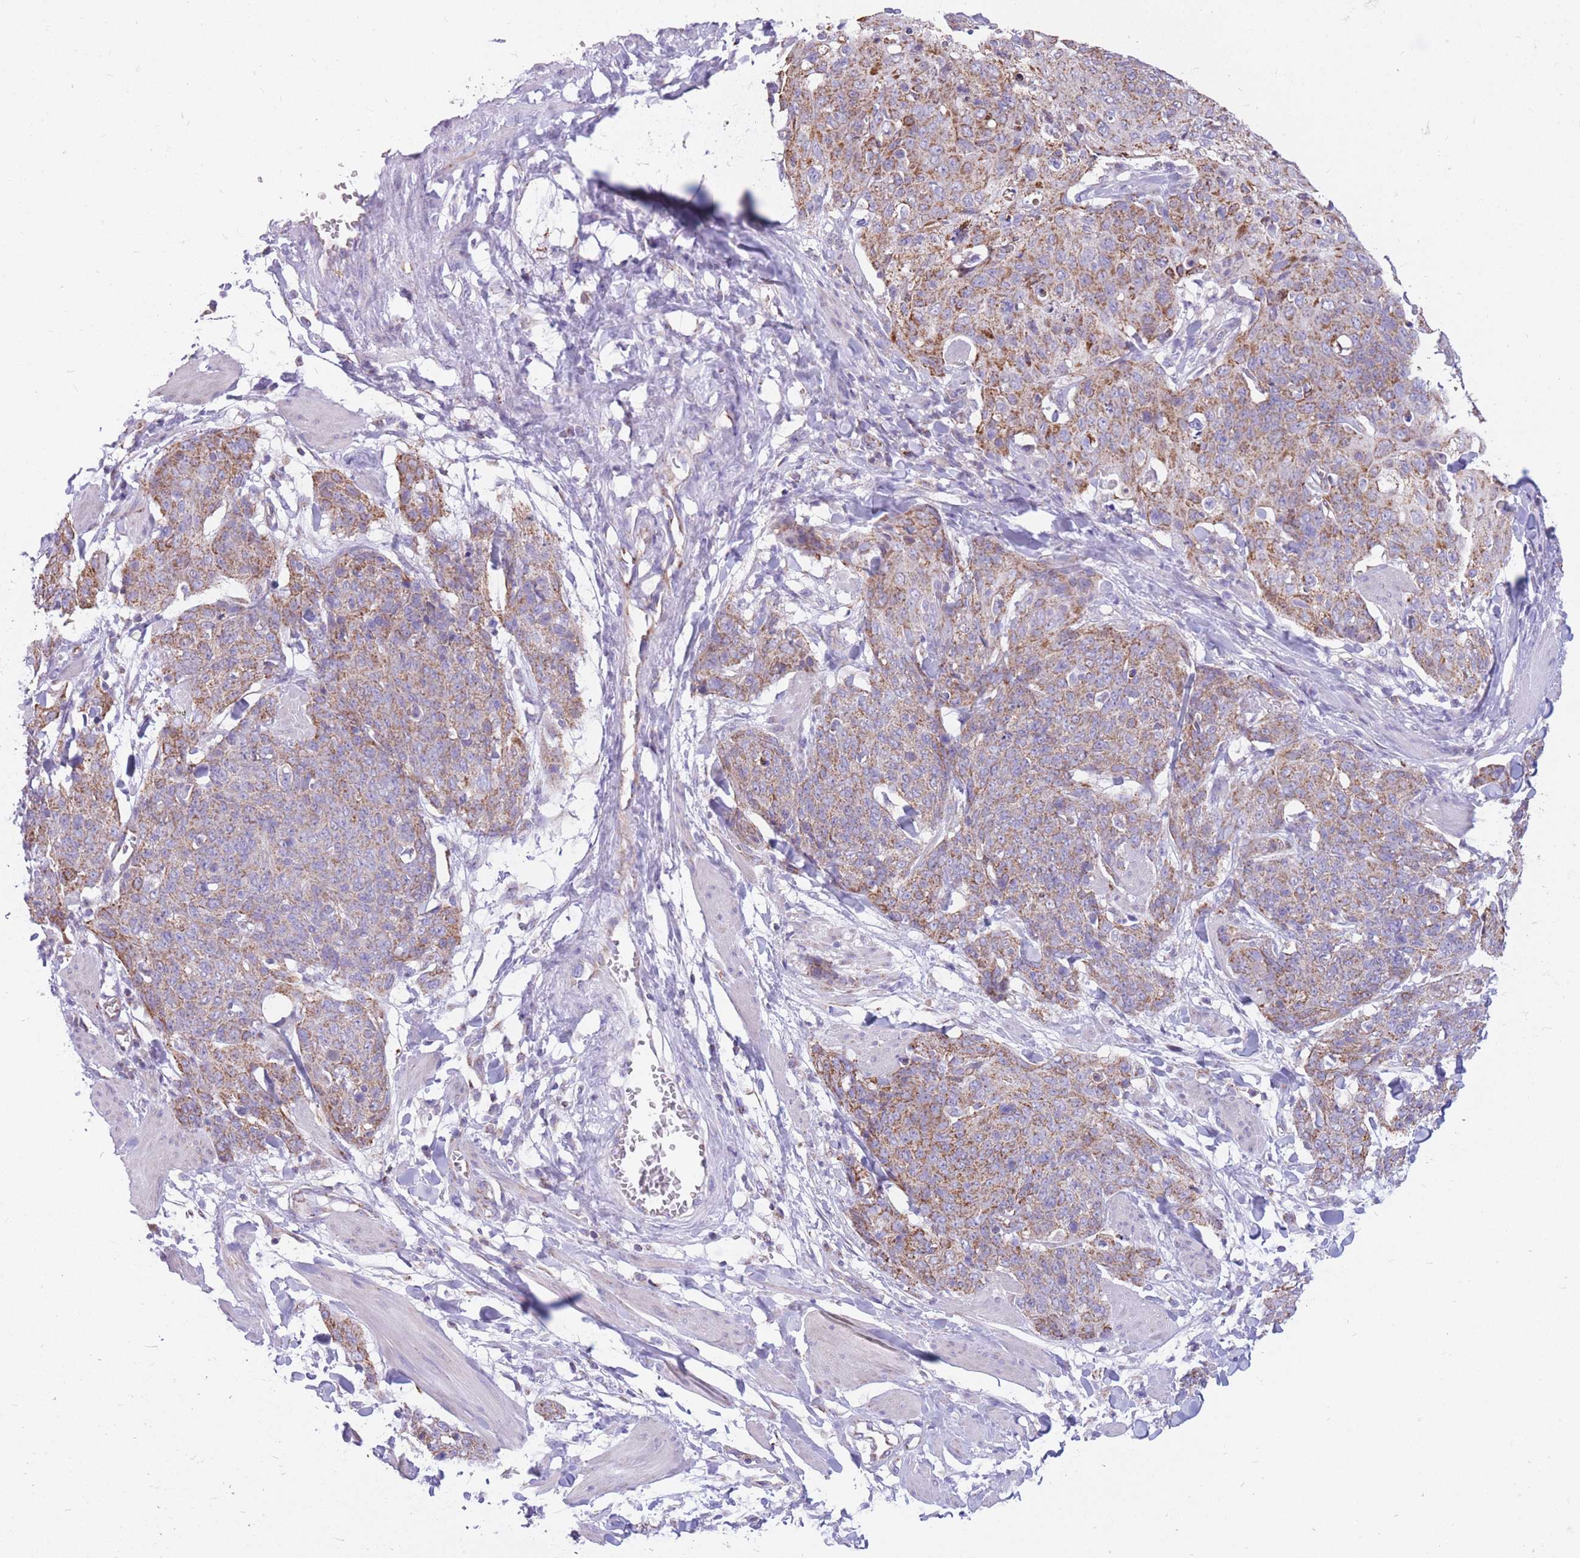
{"staining": {"intensity": "moderate", "quantity": ">75%", "location": "cytoplasmic/membranous"}, "tissue": "skin cancer", "cell_type": "Tumor cells", "image_type": "cancer", "snomed": [{"axis": "morphology", "description": "Squamous cell carcinoma, NOS"}, {"axis": "topography", "description": "Skin"}, {"axis": "topography", "description": "Vulva"}], "caption": "Protein staining by immunohistochemistry exhibits moderate cytoplasmic/membranous positivity in about >75% of tumor cells in skin cancer (squamous cell carcinoma).", "gene": "PCSK1", "patient": {"sex": "female", "age": 85}}